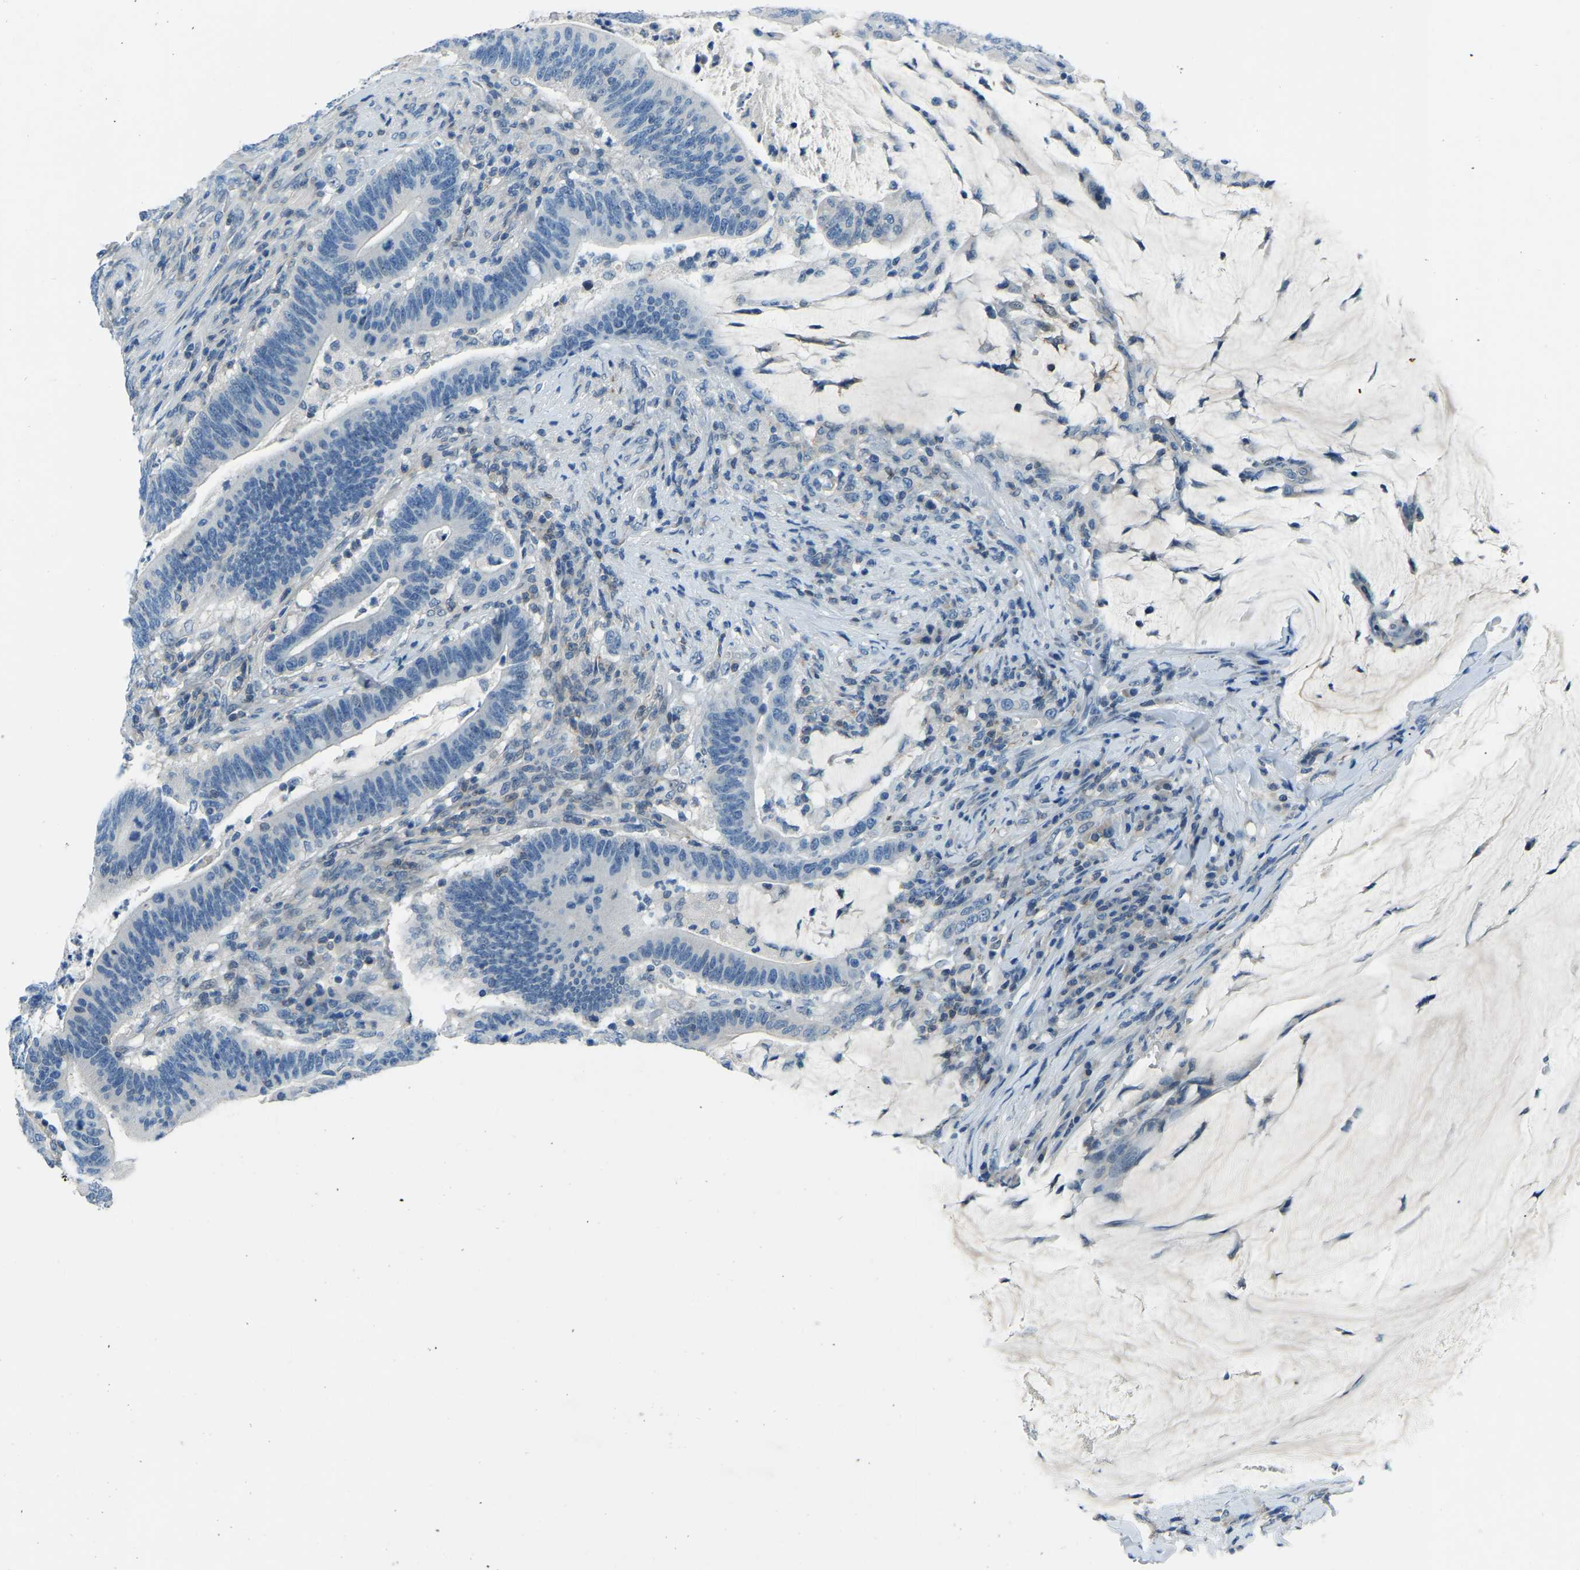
{"staining": {"intensity": "negative", "quantity": "none", "location": "none"}, "tissue": "colorectal cancer", "cell_type": "Tumor cells", "image_type": "cancer", "snomed": [{"axis": "morphology", "description": "Normal tissue, NOS"}, {"axis": "morphology", "description": "Adenocarcinoma, NOS"}, {"axis": "topography", "description": "Colon"}], "caption": "High magnification brightfield microscopy of colorectal cancer stained with DAB (3,3'-diaminobenzidine) (brown) and counterstained with hematoxylin (blue): tumor cells show no significant expression.", "gene": "XIRP1", "patient": {"sex": "female", "age": 66}}